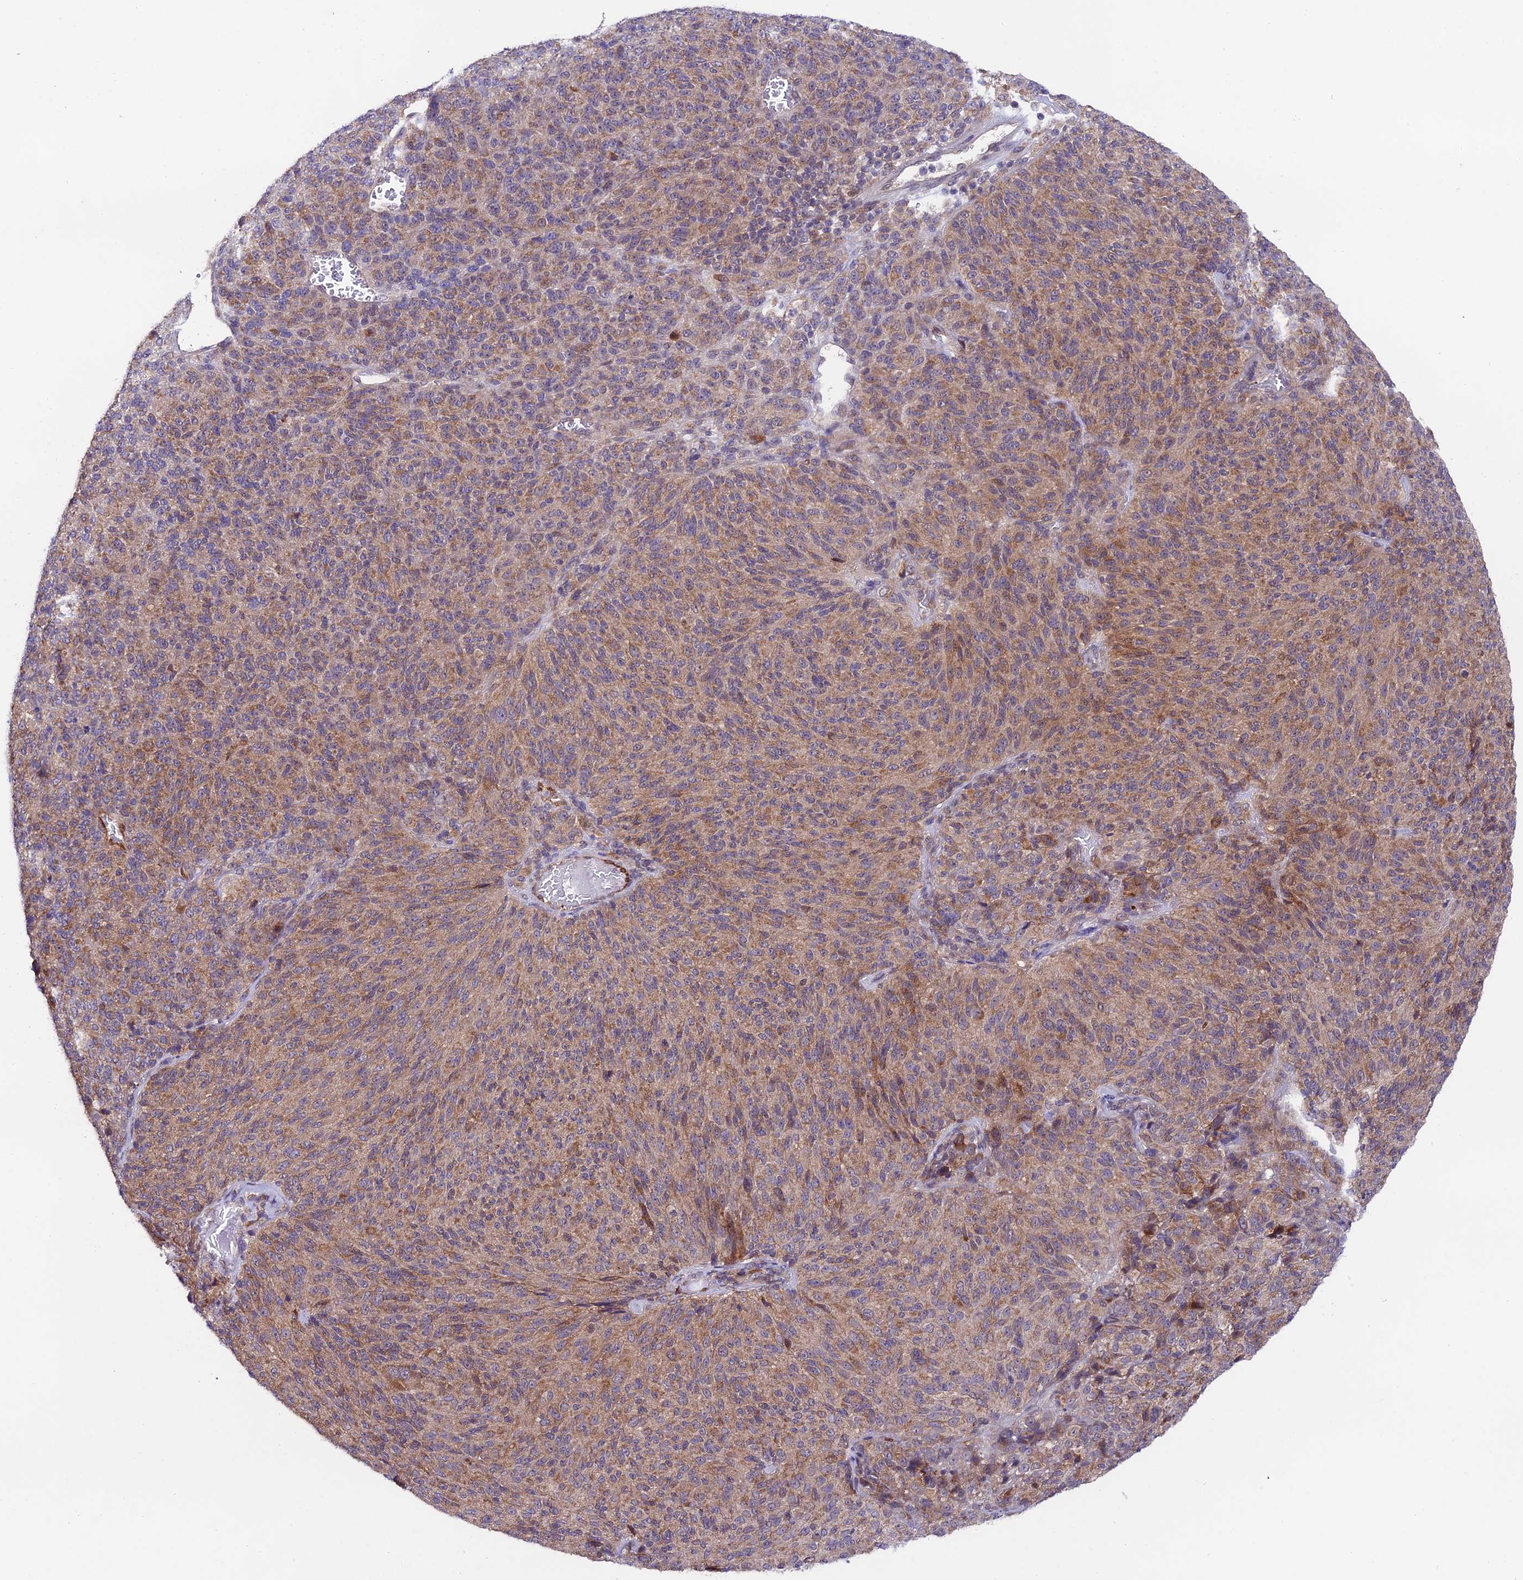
{"staining": {"intensity": "moderate", "quantity": "25%-75%", "location": "cytoplasmic/membranous"}, "tissue": "melanoma", "cell_type": "Tumor cells", "image_type": "cancer", "snomed": [{"axis": "morphology", "description": "Malignant melanoma, Metastatic site"}, {"axis": "topography", "description": "Brain"}], "caption": "This image exhibits immunohistochemistry staining of melanoma, with medium moderate cytoplasmic/membranous expression in about 25%-75% of tumor cells.", "gene": "TRIM40", "patient": {"sex": "female", "age": 56}}